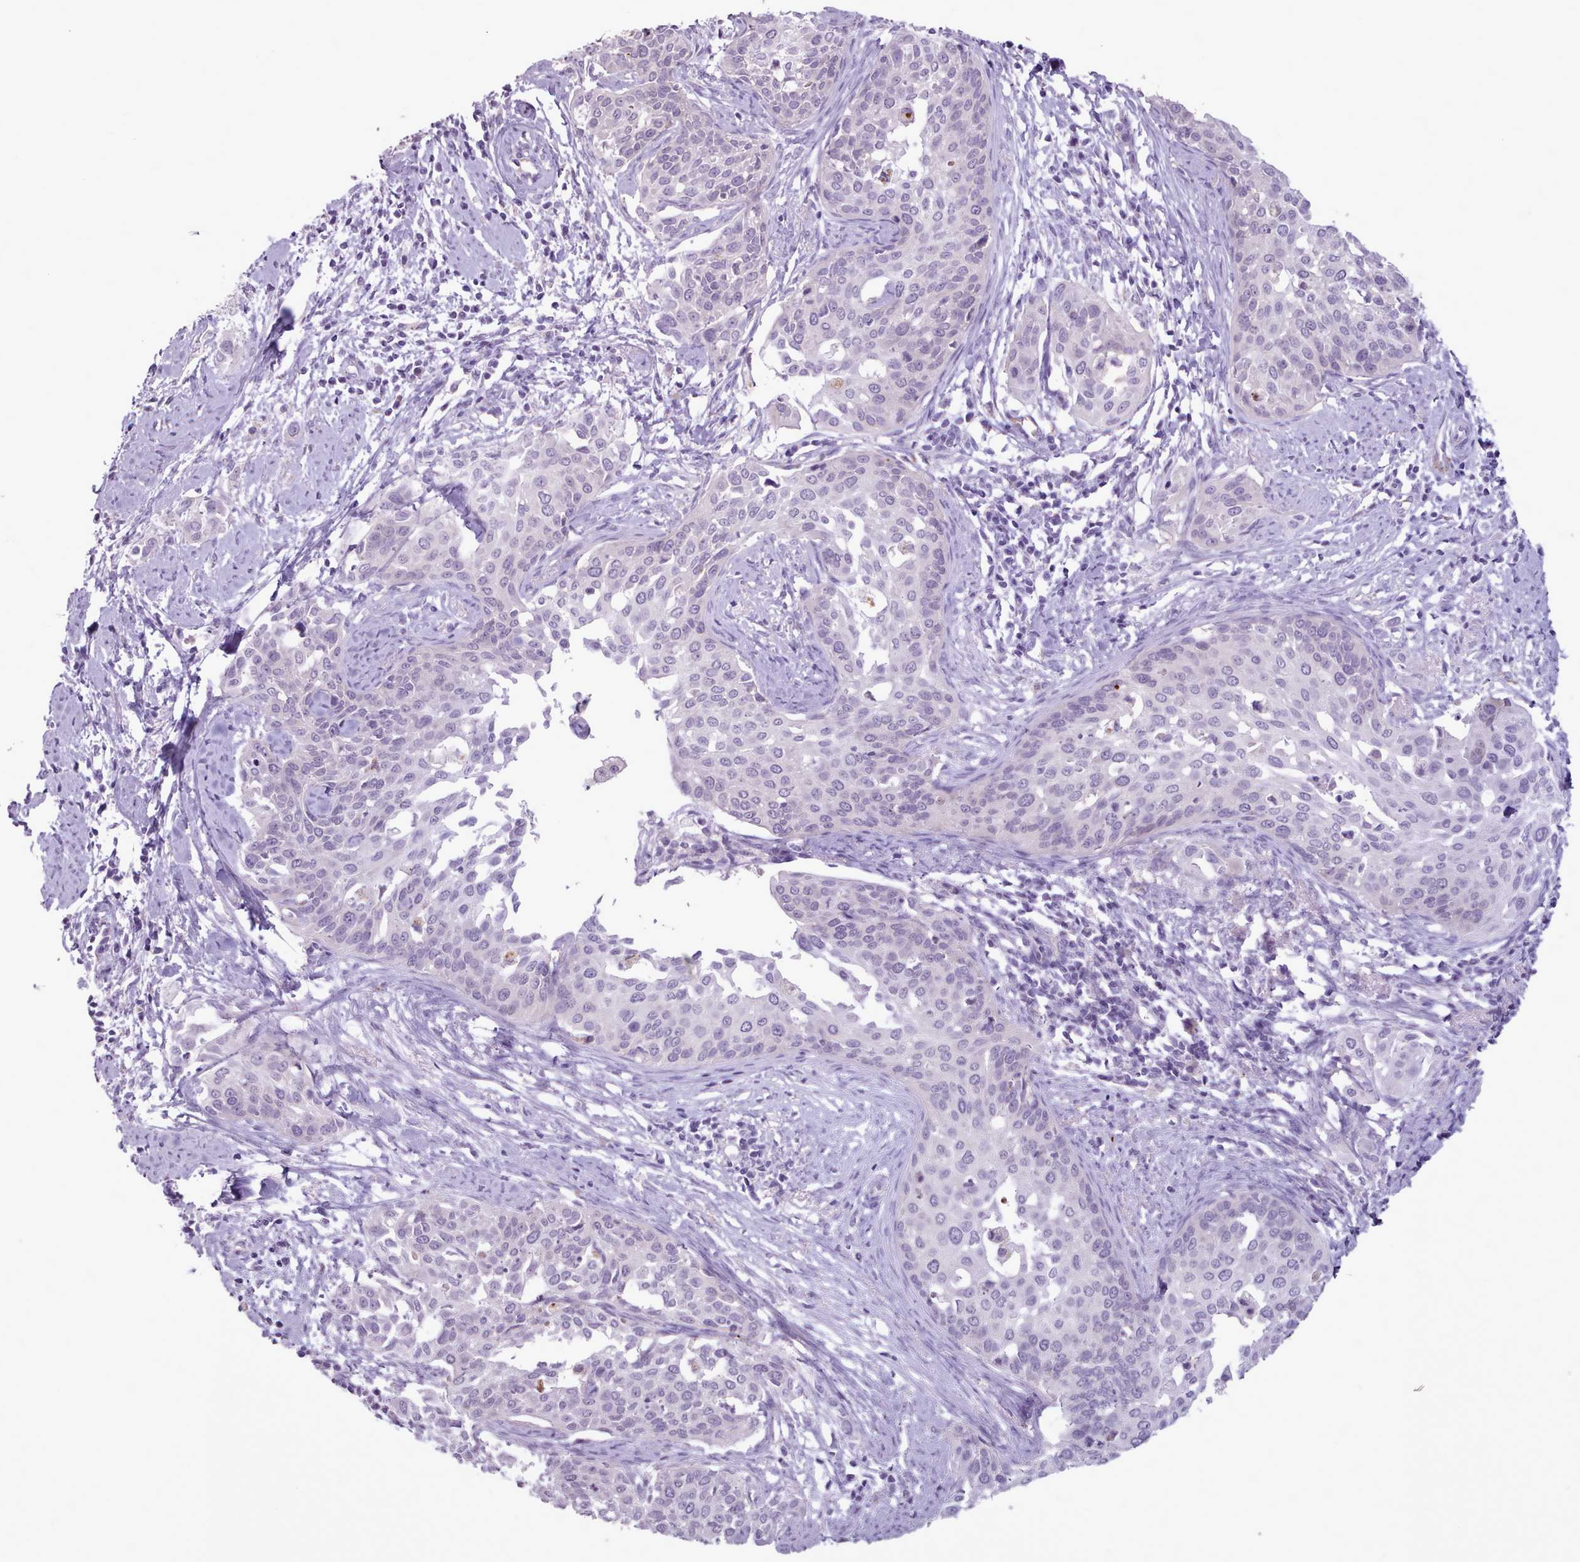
{"staining": {"intensity": "negative", "quantity": "none", "location": "none"}, "tissue": "cervical cancer", "cell_type": "Tumor cells", "image_type": "cancer", "snomed": [{"axis": "morphology", "description": "Squamous cell carcinoma, NOS"}, {"axis": "topography", "description": "Cervix"}], "caption": "Cervical cancer was stained to show a protein in brown. There is no significant expression in tumor cells.", "gene": "ATRAID", "patient": {"sex": "female", "age": 44}}